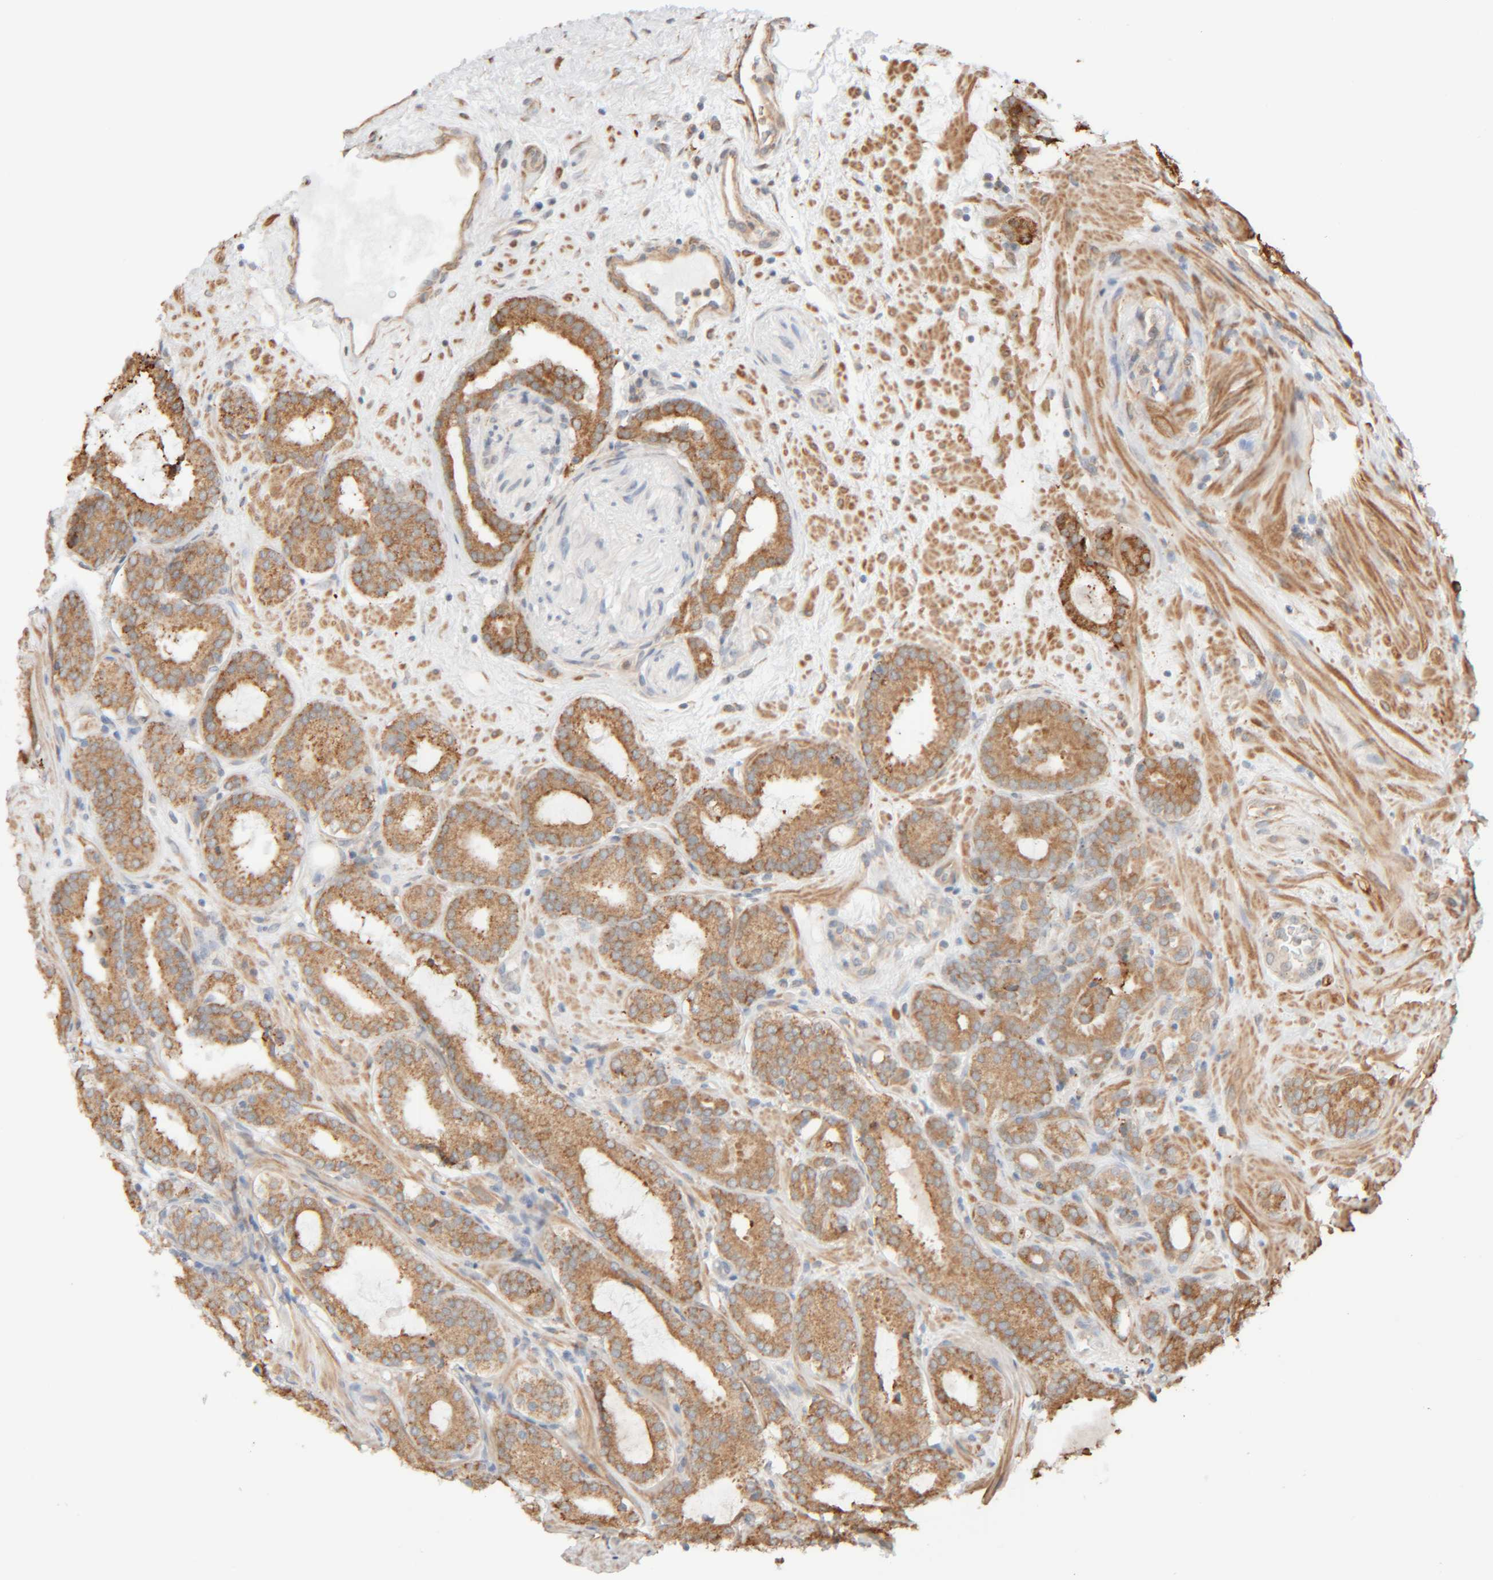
{"staining": {"intensity": "moderate", "quantity": ">75%", "location": "cytoplasmic/membranous"}, "tissue": "prostate cancer", "cell_type": "Tumor cells", "image_type": "cancer", "snomed": [{"axis": "morphology", "description": "Adenocarcinoma, Low grade"}, {"axis": "topography", "description": "Prostate"}], "caption": "Immunohistochemical staining of adenocarcinoma (low-grade) (prostate) demonstrates moderate cytoplasmic/membranous protein staining in about >75% of tumor cells. Immunohistochemistry (ihc) stains the protein of interest in brown and the nuclei are stained blue.", "gene": "INTS1", "patient": {"sex": "male", "age": 69}}